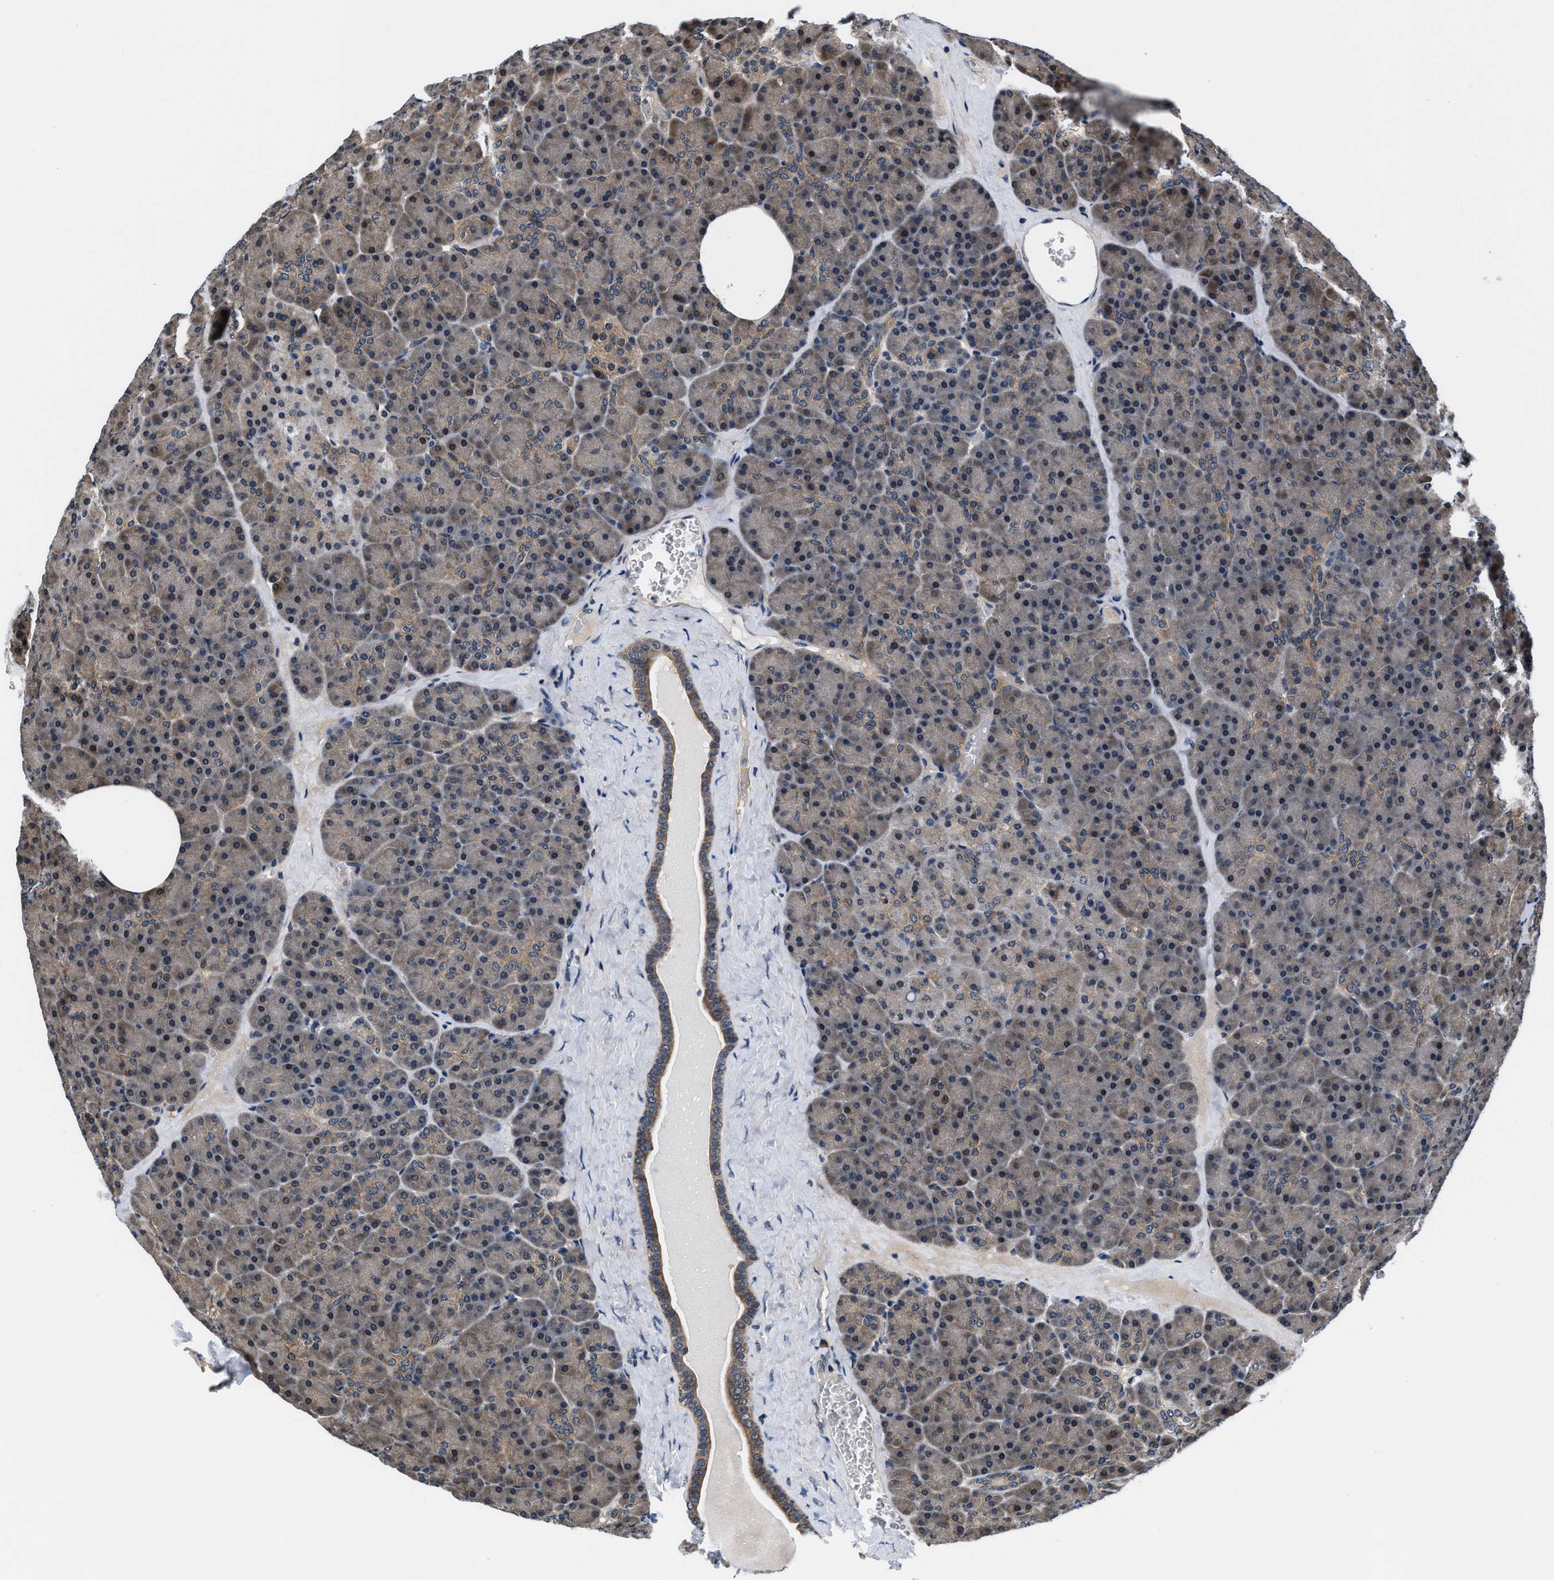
{"staining": {"intensity": "weak", "quantity": ">75%", "location": "cytoplasmic/membranous"}, "tissue": "pancreas", "cell_type": "Exocrine glandular cells", "image_type": "normal", "snomed": [{"axis": "morphology", "description": "Normal tissue, NOS"}, {"axis": "morphology", "description": "Carcinoid, malignant, NOS"}, {"axis": "topography", "description": "Pancreas"}], "caption": "This histopathology image demonstrates immunohistochemistry (IHC) staining of benign human pancreas, with low weak cytoplasmic/membranous expression in about >75% of exocrine glandular cells.", "gene": "PRPSAP2", "patient": {"sex": "female", "age": 35}}